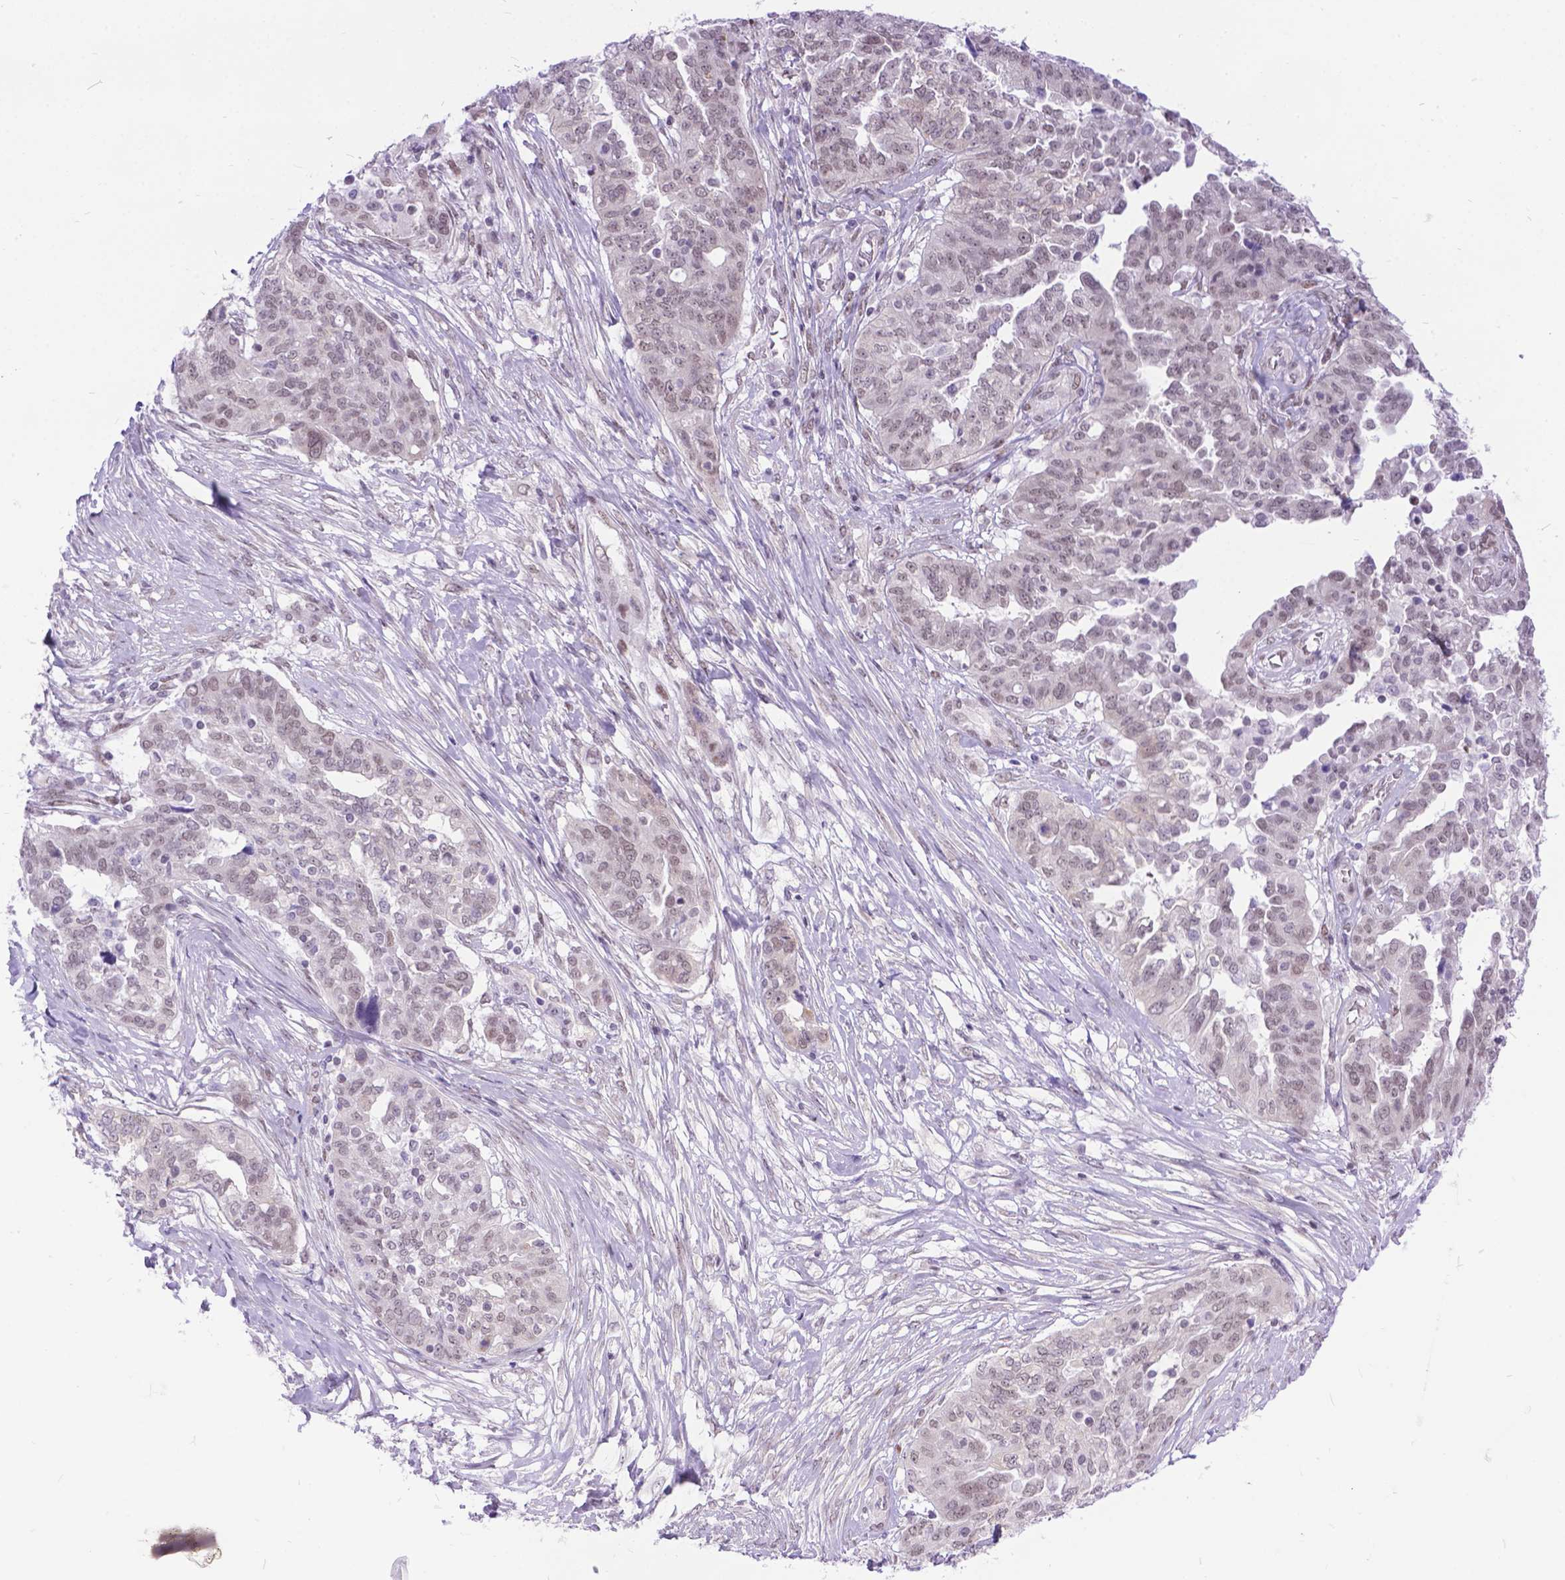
{"staining": {"intensity": "weak", "quantity": "25%-75%", "location": "nuclear"}, "tissue": "ovarian cancer", "cell_type": "Tumor cells", "image_type": "cancer", "snomed": [{"axis": "morphology", "description": "Cystadenocarcinoma, serous, NOS"}, {"axis": "topography", "description": "Ovary"}], "caption": "Protein analysis of ovarian serous cystadenocarcinoma tissue demonstrates weak nuclear expression in approximately 25%-75% of tumor cells. The protein is stained brown, and the nuclei are stained in blue (DAB IHC with brightfield microscopy, high magnification).", "gene": "FAM124B", "patient": {"sex": "female", "age": 67}}